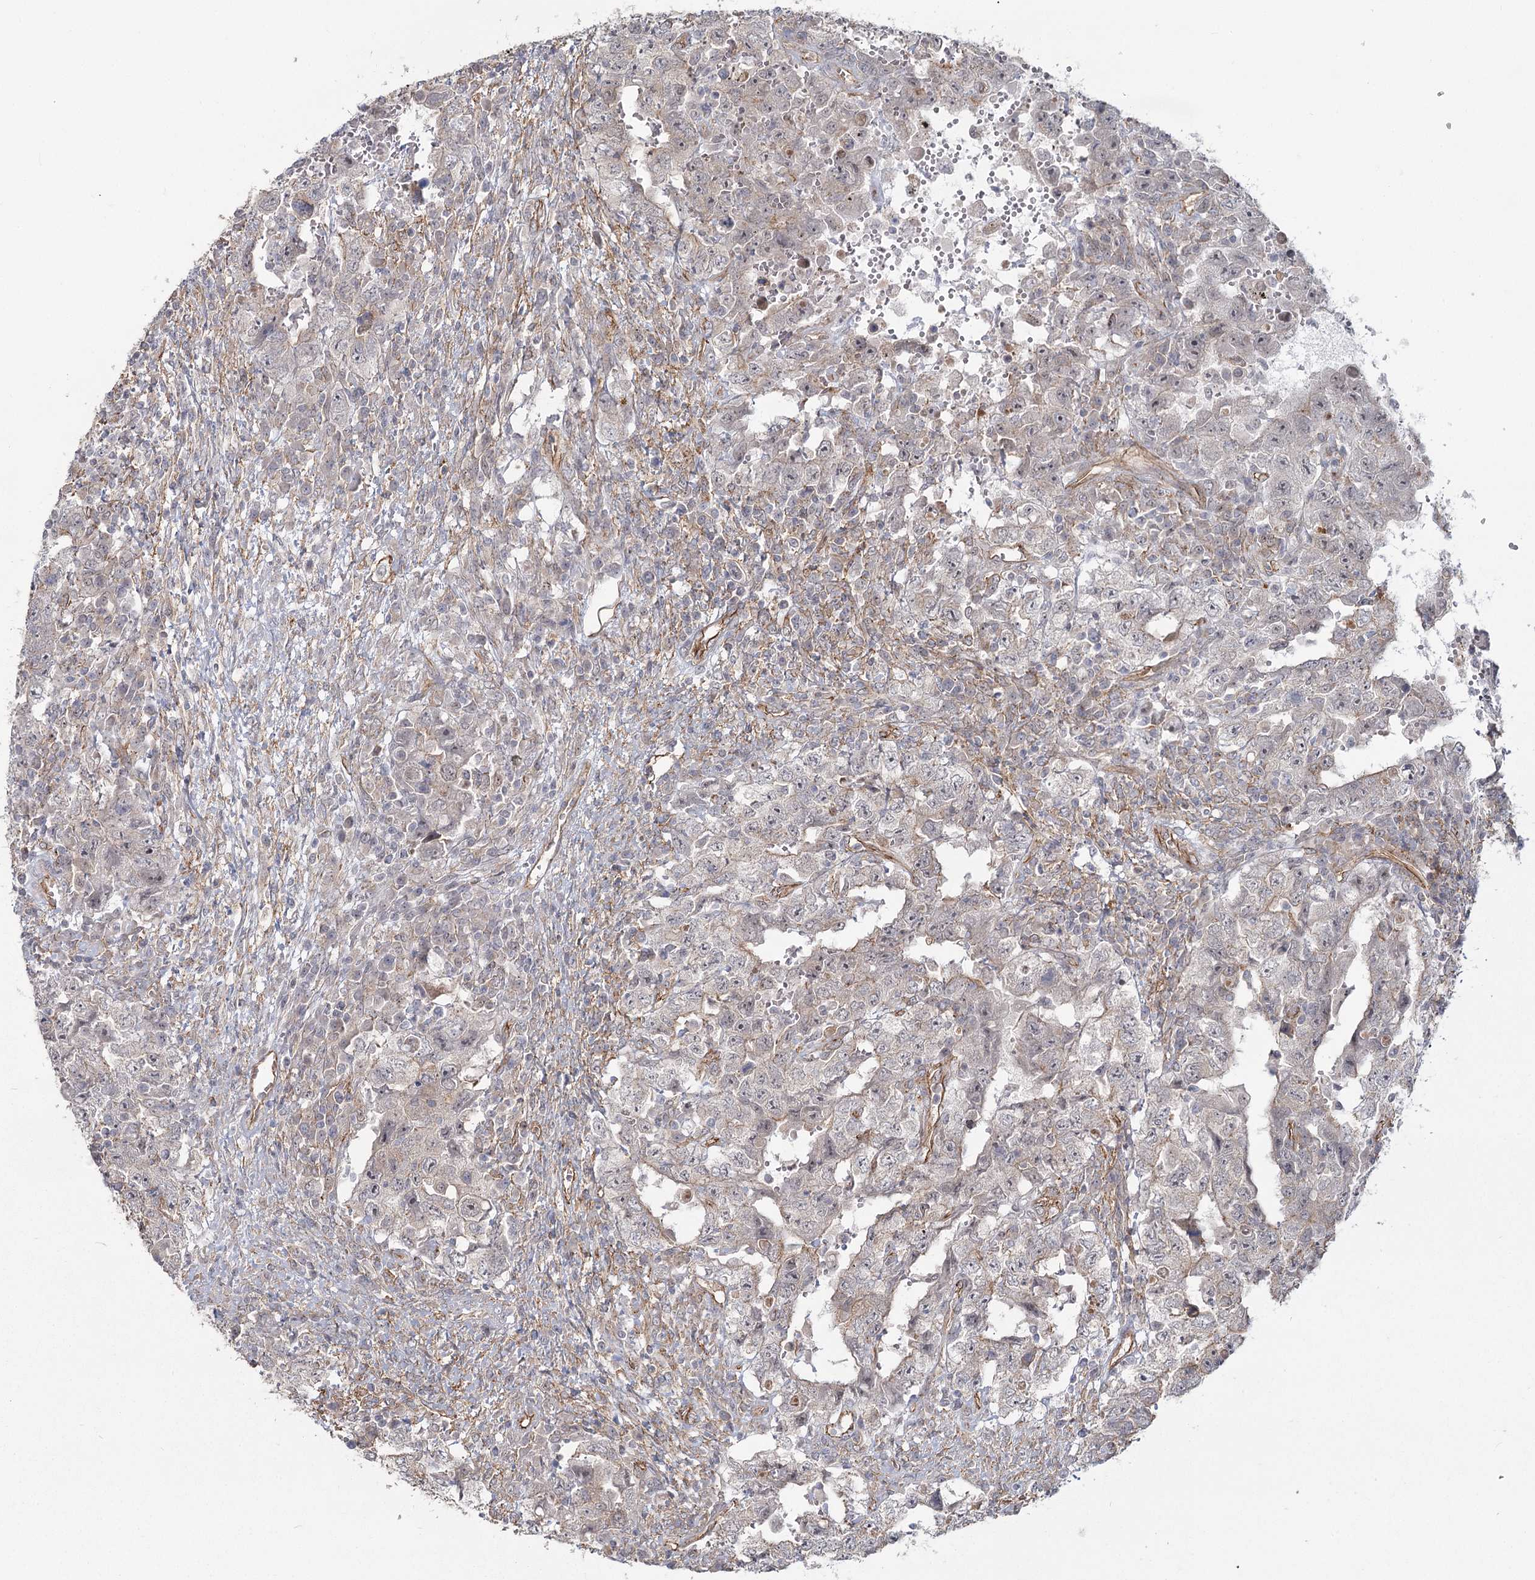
{"staining": {"intensity": "negative", "quantity": "none", "location": "none"}, "tissue": "testis cancer", "cell_type": "Tumor cells", "image_type": "cancer", "snomed": [{"axis": "morphology", "description": "Carcinoma, Embryonal, NOS"}, {"axis": "topography", "description": "Testis"}], "caption": "Tumor cells show no significant protein staining in testis embryonal carcinoma.", "gene": "RPP14", "patient": {"sex": "male", "age": 26}}